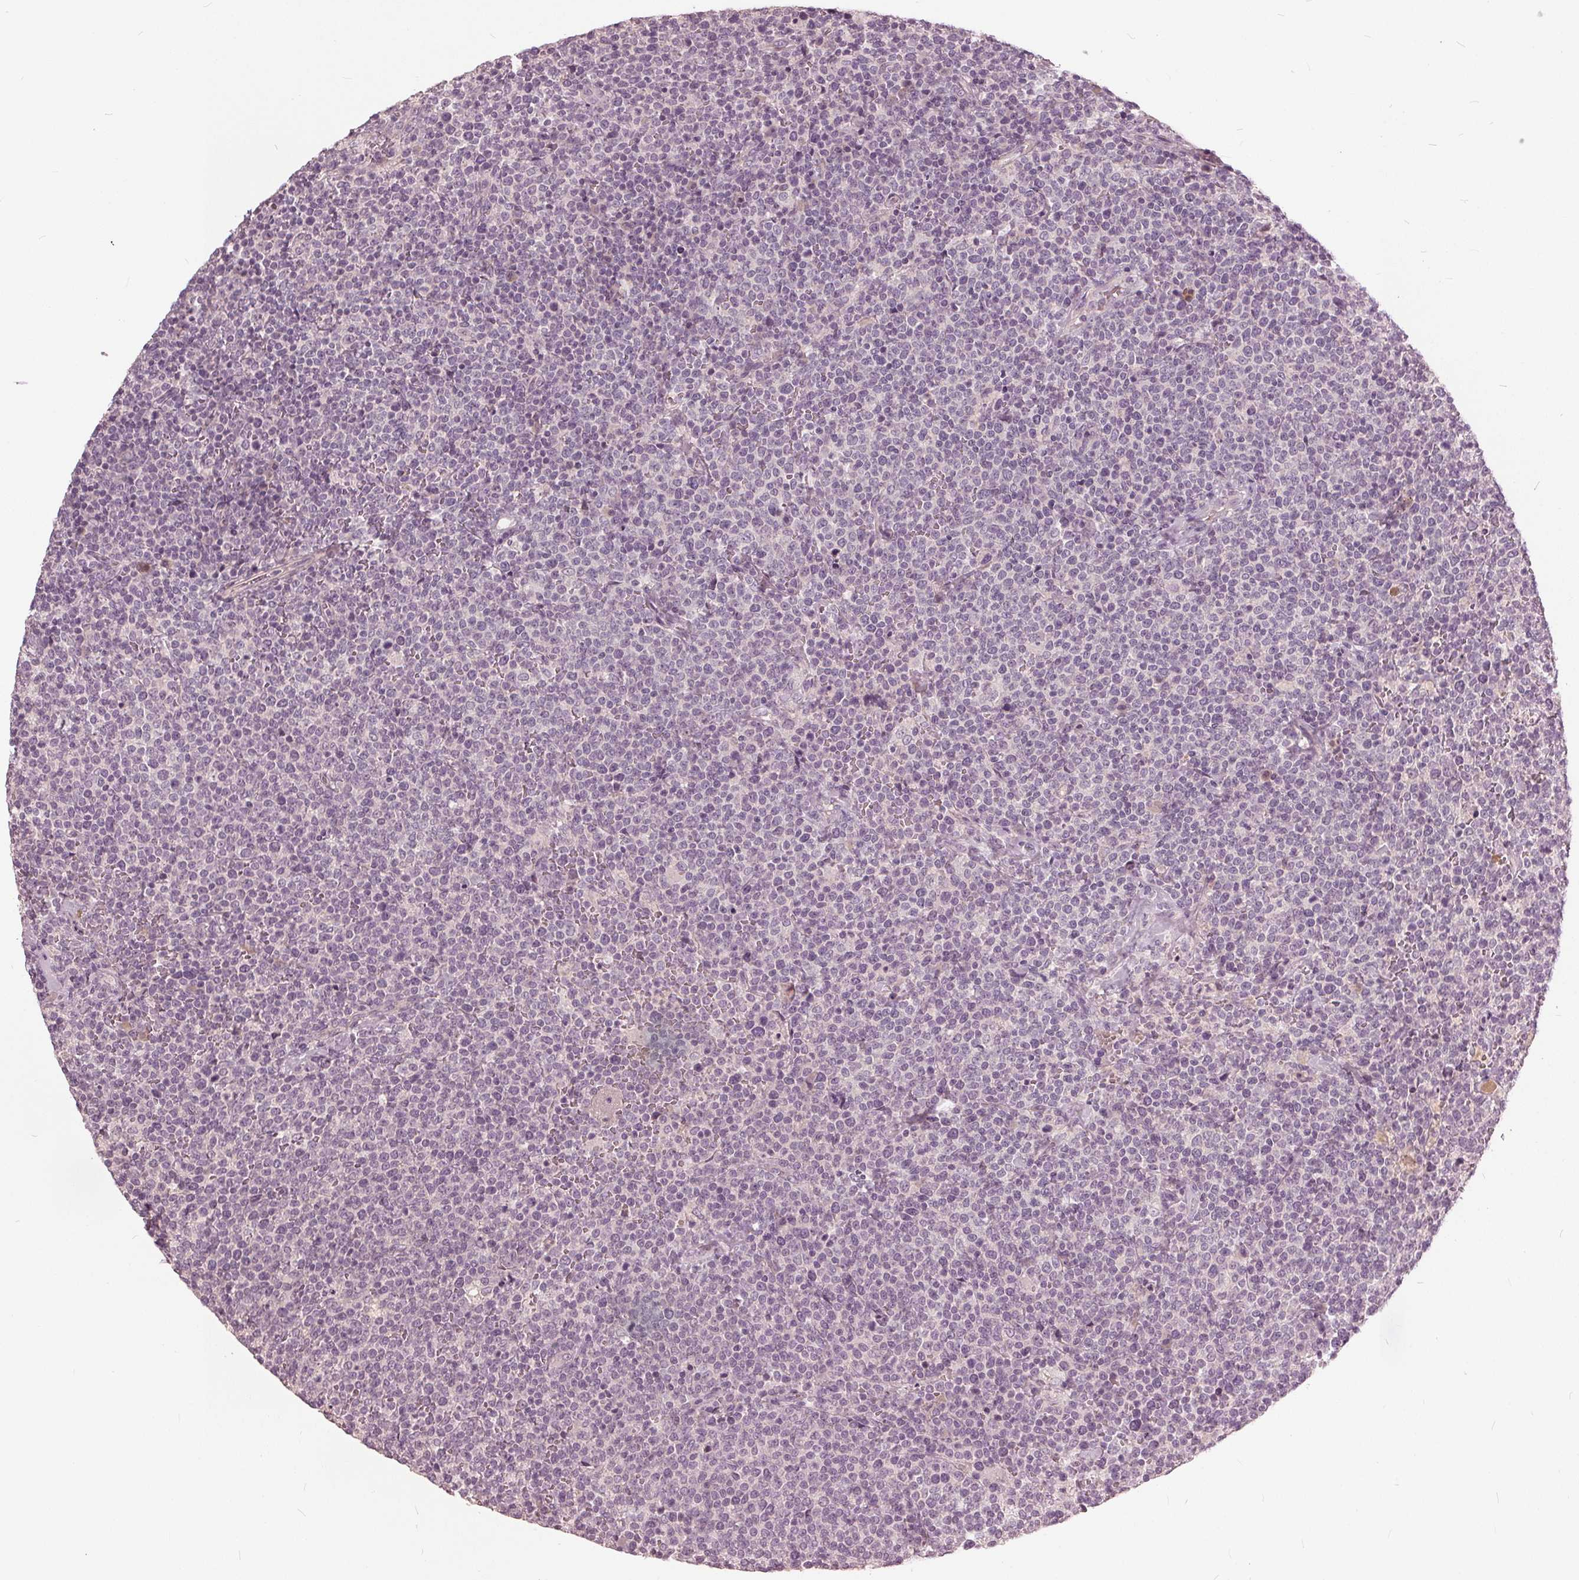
{"staining": {"intensity": "negative", "quantity": "none", "location": "none"}, "tissue": "lymphoma", "cell_type": "Tumor cells", "image_type": "cancer", "snomed": [{"axis": "morphology", "description": "Malignant lymphoma, non-Hodgkin's type, High grade"}, {"axis": "topography", "description": "Lymph node"}], "caption": "IHC histopathology image of neoplastic tissue: human high-grade malignant lymphoma, non-Hodgkin's type stained with DAB (3,3'-diaminobenzidine) shows no significant protein positivity in tumor cells.", "gene": "KLK13", "patient": {"sex": "male", "age": 61}}